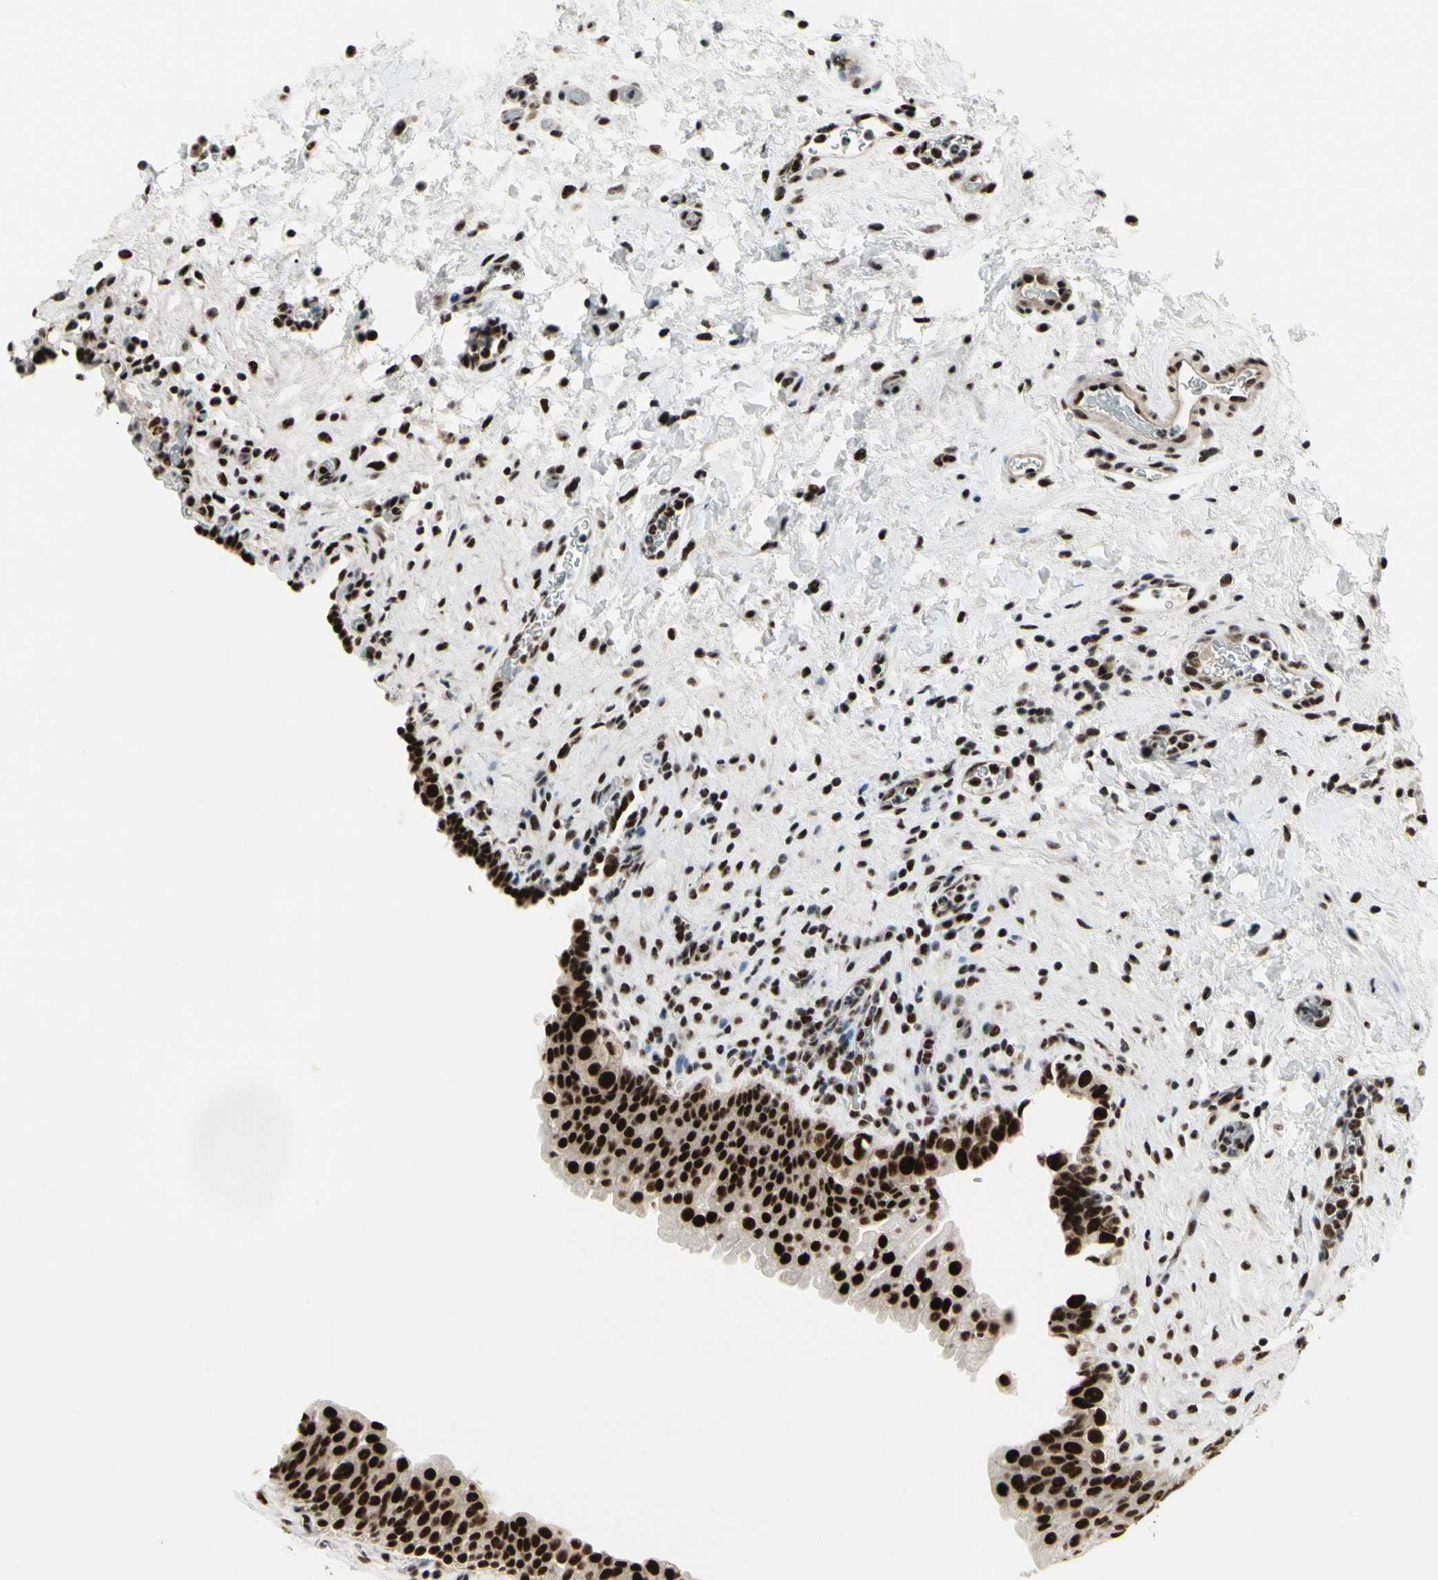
{"staining": {"intensity": "strong", "quantity": ">75%", "location": "nuclear"}, "tissue": "urinary bladder", "cell_type": "Urothelial cells", "image_type": "normal", "snomed": [{"axis": "morphology", "description": "Normal tissue, NOS"}, {"axis": "topography", "description": "Urinary bladder"}], "caption": "Normal urinary bladder exhibits strong nuclear staining in about >75% of urothelial cells (brown staining indicates protein expression, while blue staining denotes nuclei)..", "gene": "SRSF11", "patient": {"sex": "female", "age": 64}}